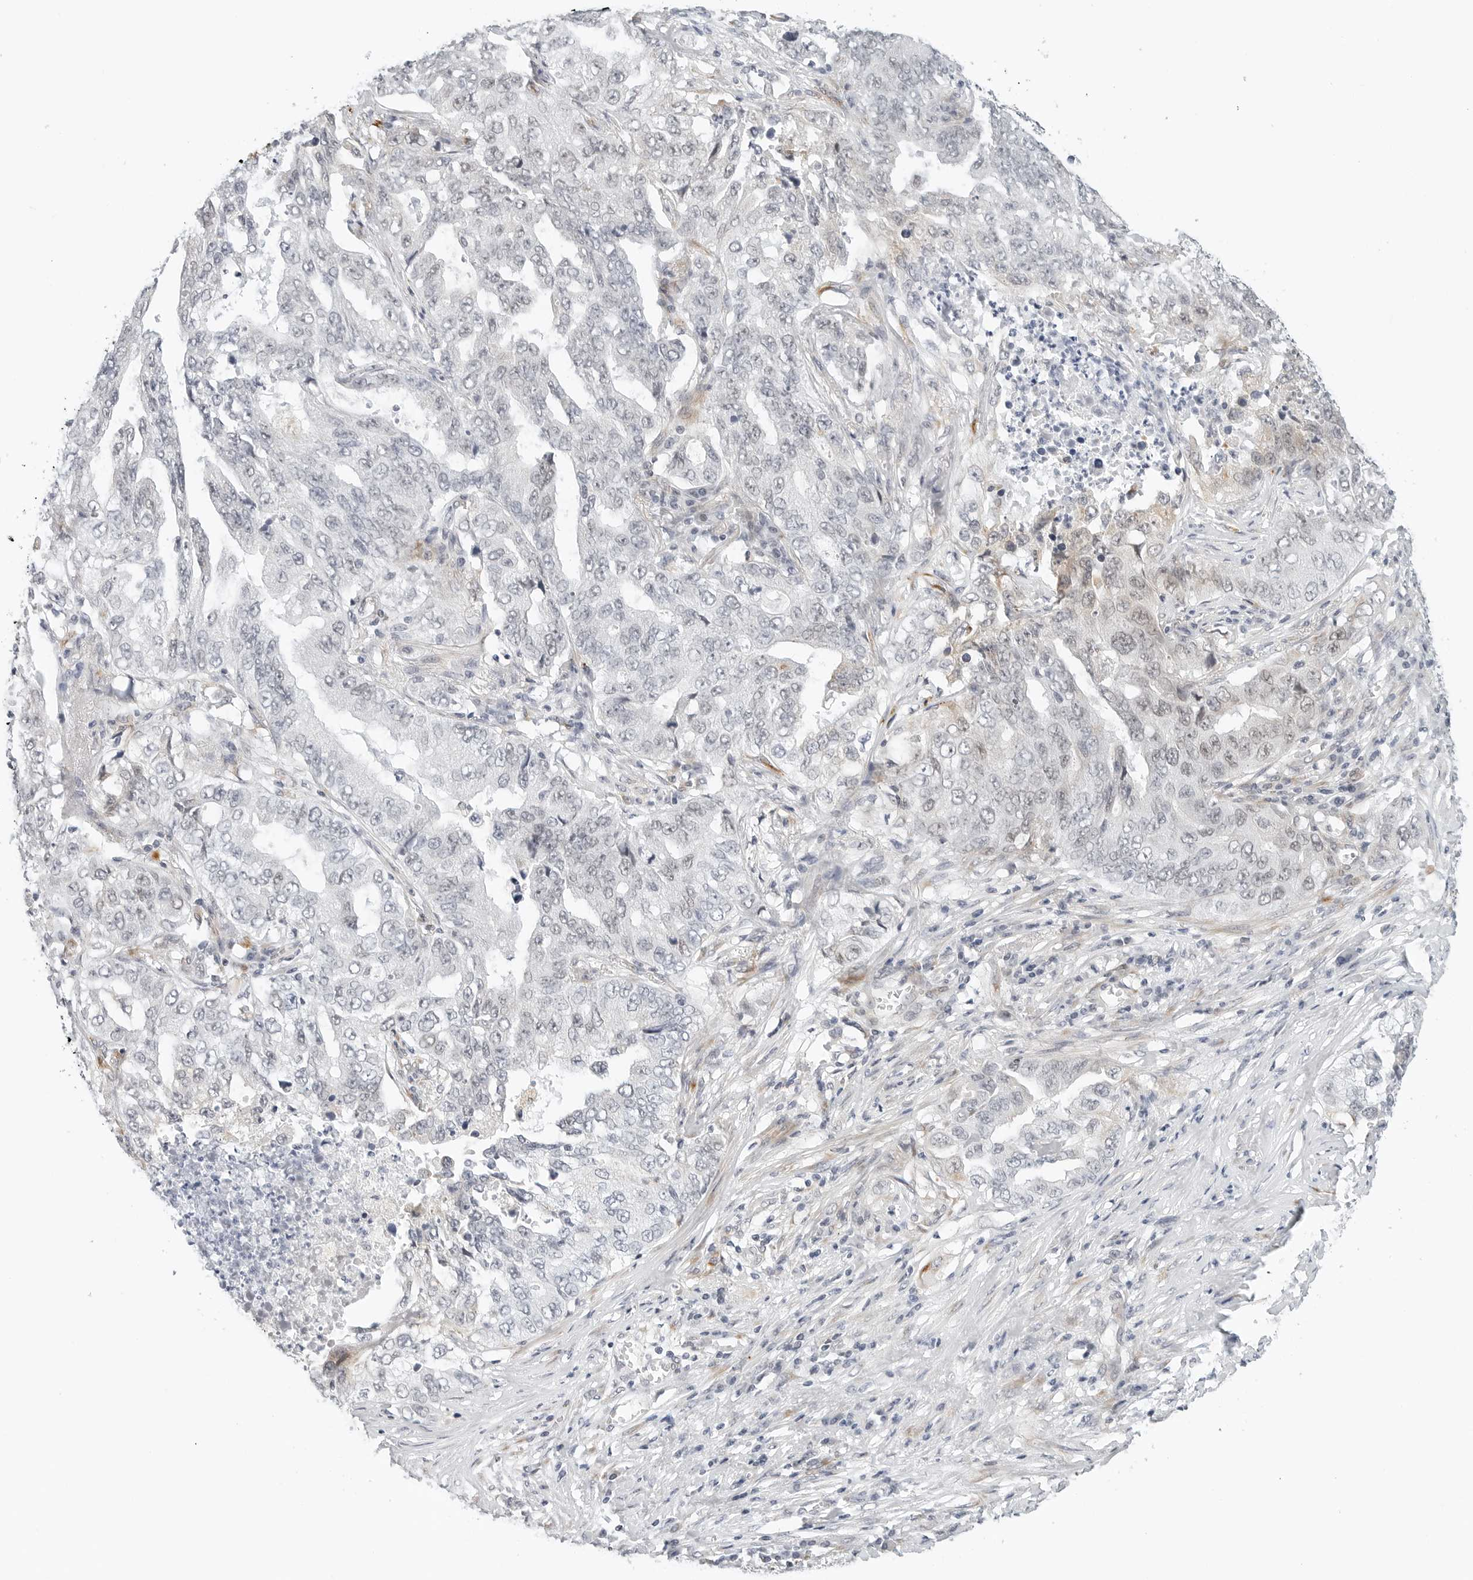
{"staining": {"intensity": "weak", "quantity": "<25%", "location": "cytoplasmic/membranous"}, "tissue": "lung cancer", "cell_type": "Tumor cells", "image_type": "cancer", "snomed": [{"axis": "morphology", "description": "Adenocarcinoma, NOS"}, {"axis": "topography", "description": "Lung"}], "caption": "There is no significant staining in tumor cells of lung cancer (adenocarcinoma). The staining was performed using DAB to visualize the protein expression in brown, while the nuclei were stained in blue with hematoxylin (Magnification: 20x).", "gene": "TSEN2", "patient": {"sex": "female", "age": 51}}